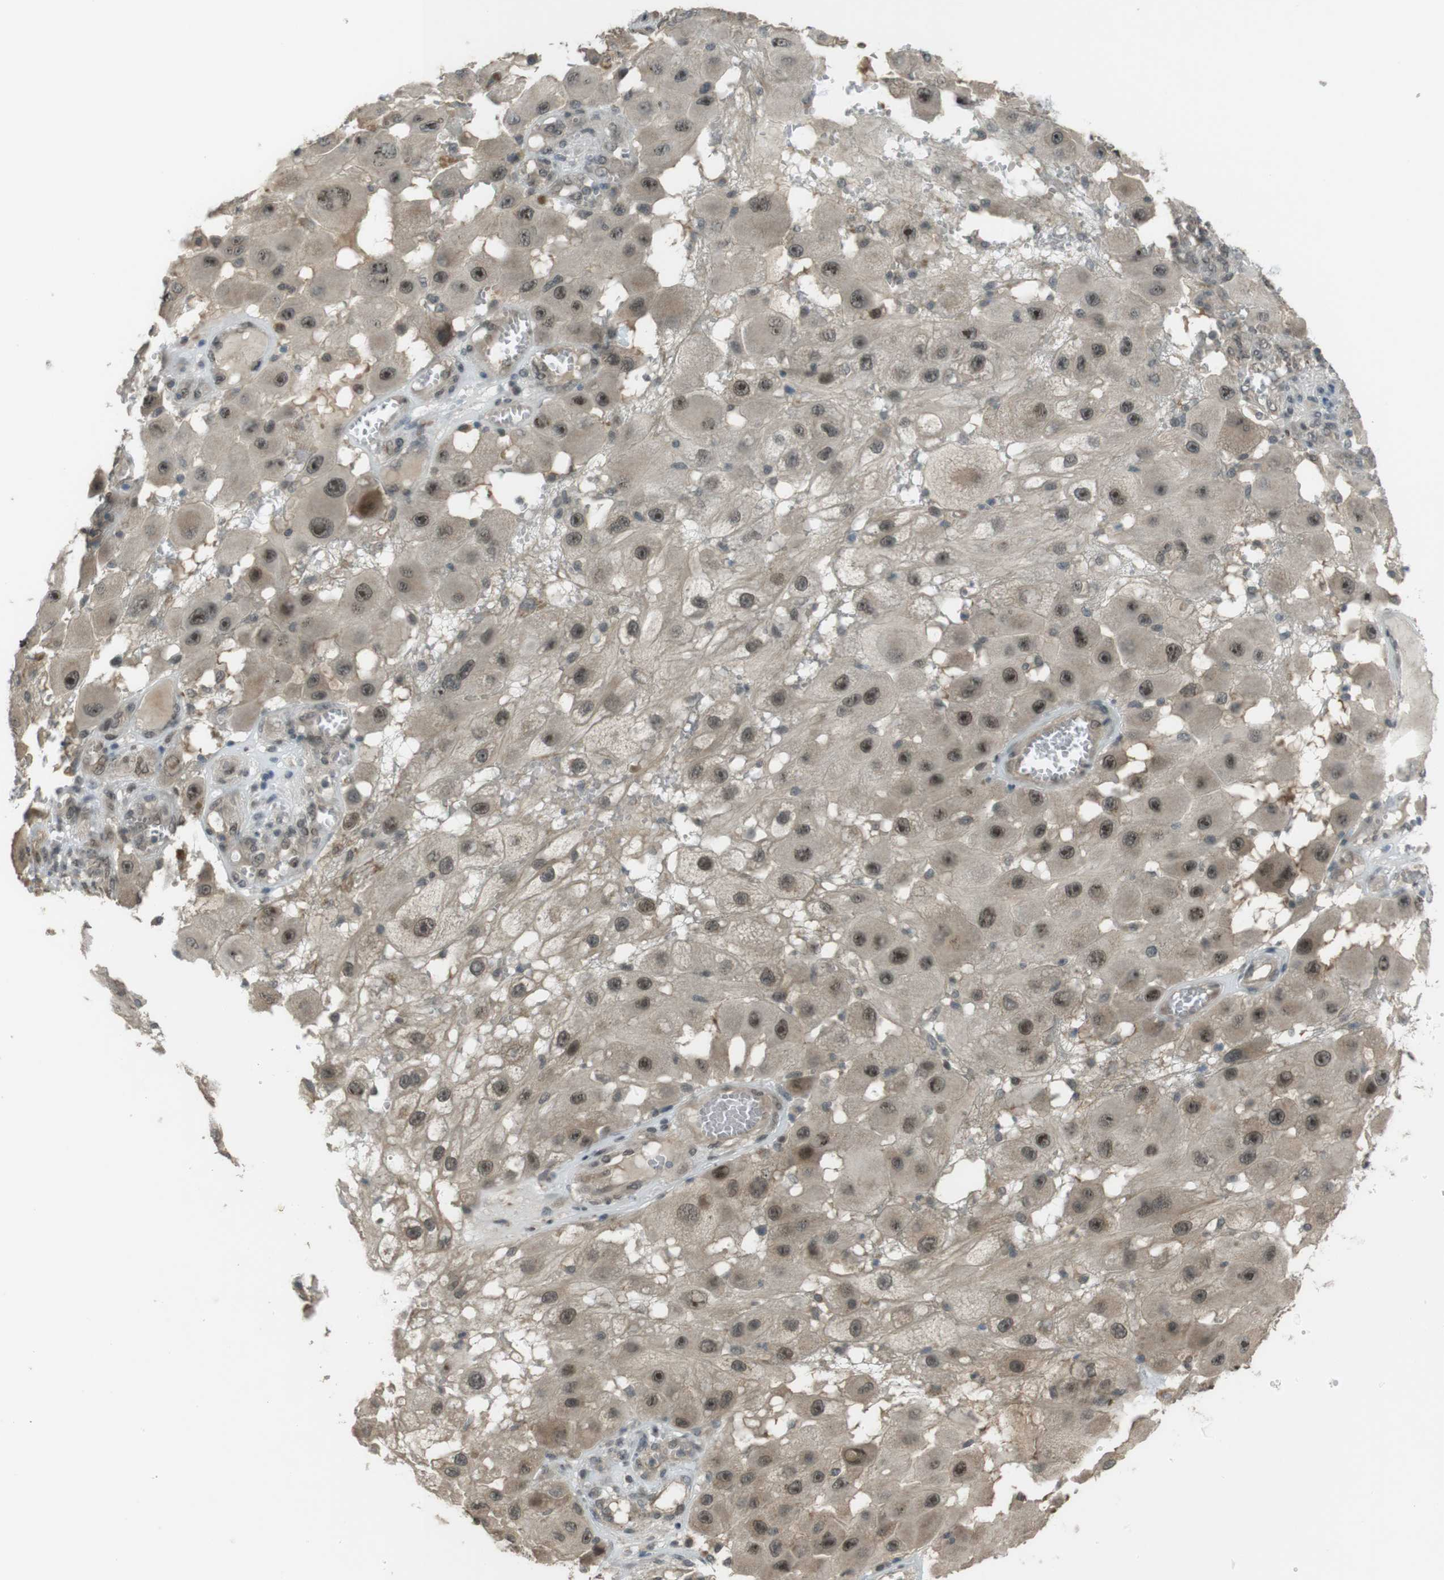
{"staining": {"intensity": "moderate", "quantity": ">75%", "location": "cytoplasmic/membranous,nuclear"}, "tissue": "melanoma", "cell_type": "Tumor cells", "image_type": "cancer", "snomed": [{"axis": "morphology", "description": "Malignant melanoma, NOS"}, {"axis": "topography", "description": "Skin"}], "caption": "IHC photomicrograph of malignant melanoma stained for a protein (brown), which shows medium levels of moderate cytoplasmic/membranous and nuclear staining in about >75% of tumor cells.", "gene": "SLITRK5", "patient": {"sex": "female", "age": 81}}